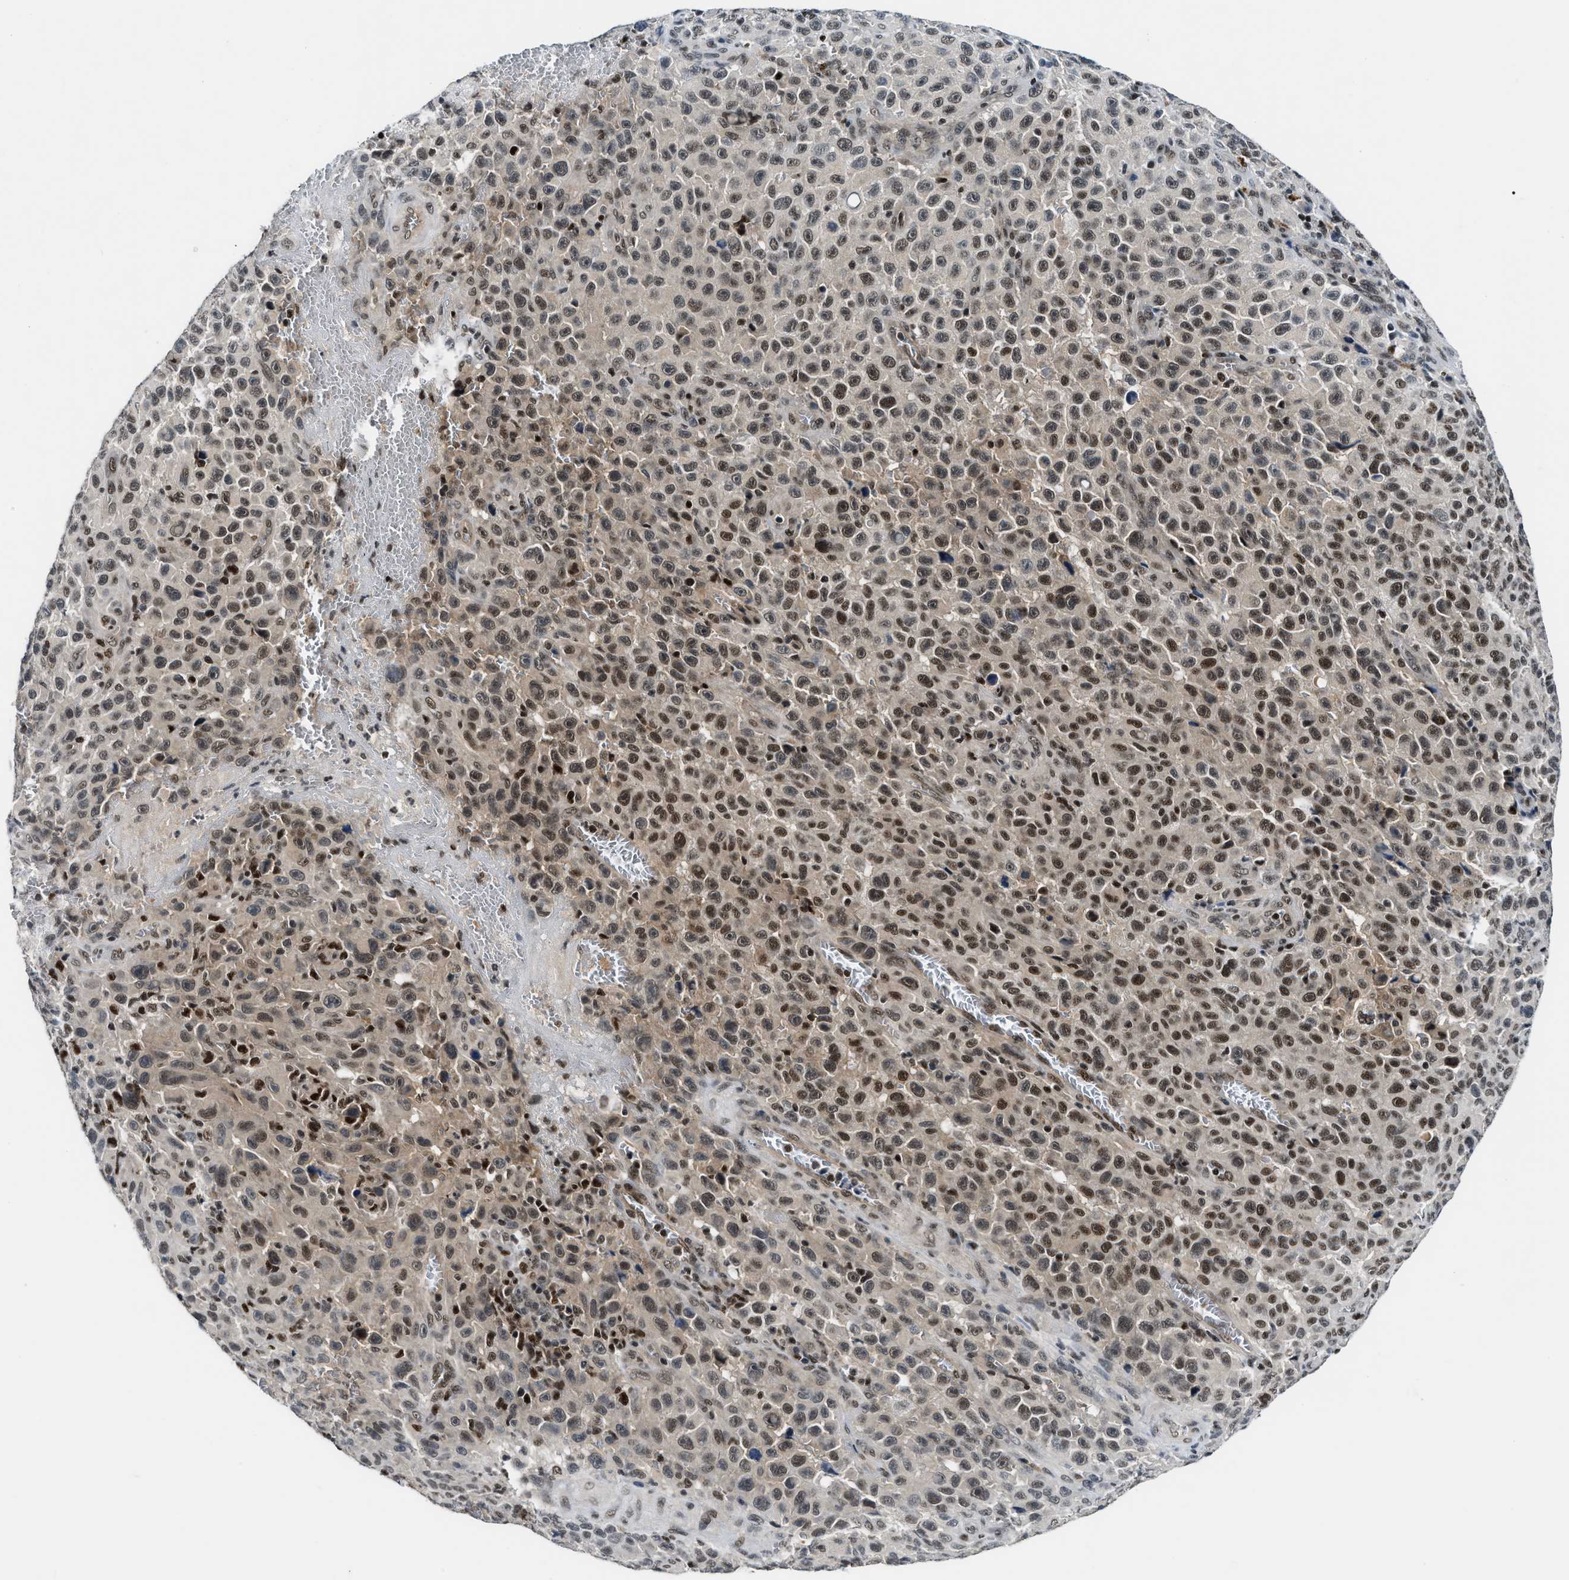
{"staining": {"intensity": "moderate", "quantity": ">75%", "location": "nuclear"}, "tissue": "melanoma", "cell_type": "Tumor cells", "image_type": "cancer", "snomed": [{"axis": "morphology", "description": "Malignant melanoma, NOS"}, {"axis": "topography", "description": "Skin"}], "caption": "Immunohistochemistry (IHC) (DAB) staining of melanoma demonstrates moderate nuclear protein positivity in approximately >75% of tumor cells. (Stains: DAB (3,3'-diaminobenzidine) in brown, nuclei in blue, Microscopy: brightfield microscopy at high magnification).", "gene": "NCOA1", "patient": {"sex": "female", "age": 82}}